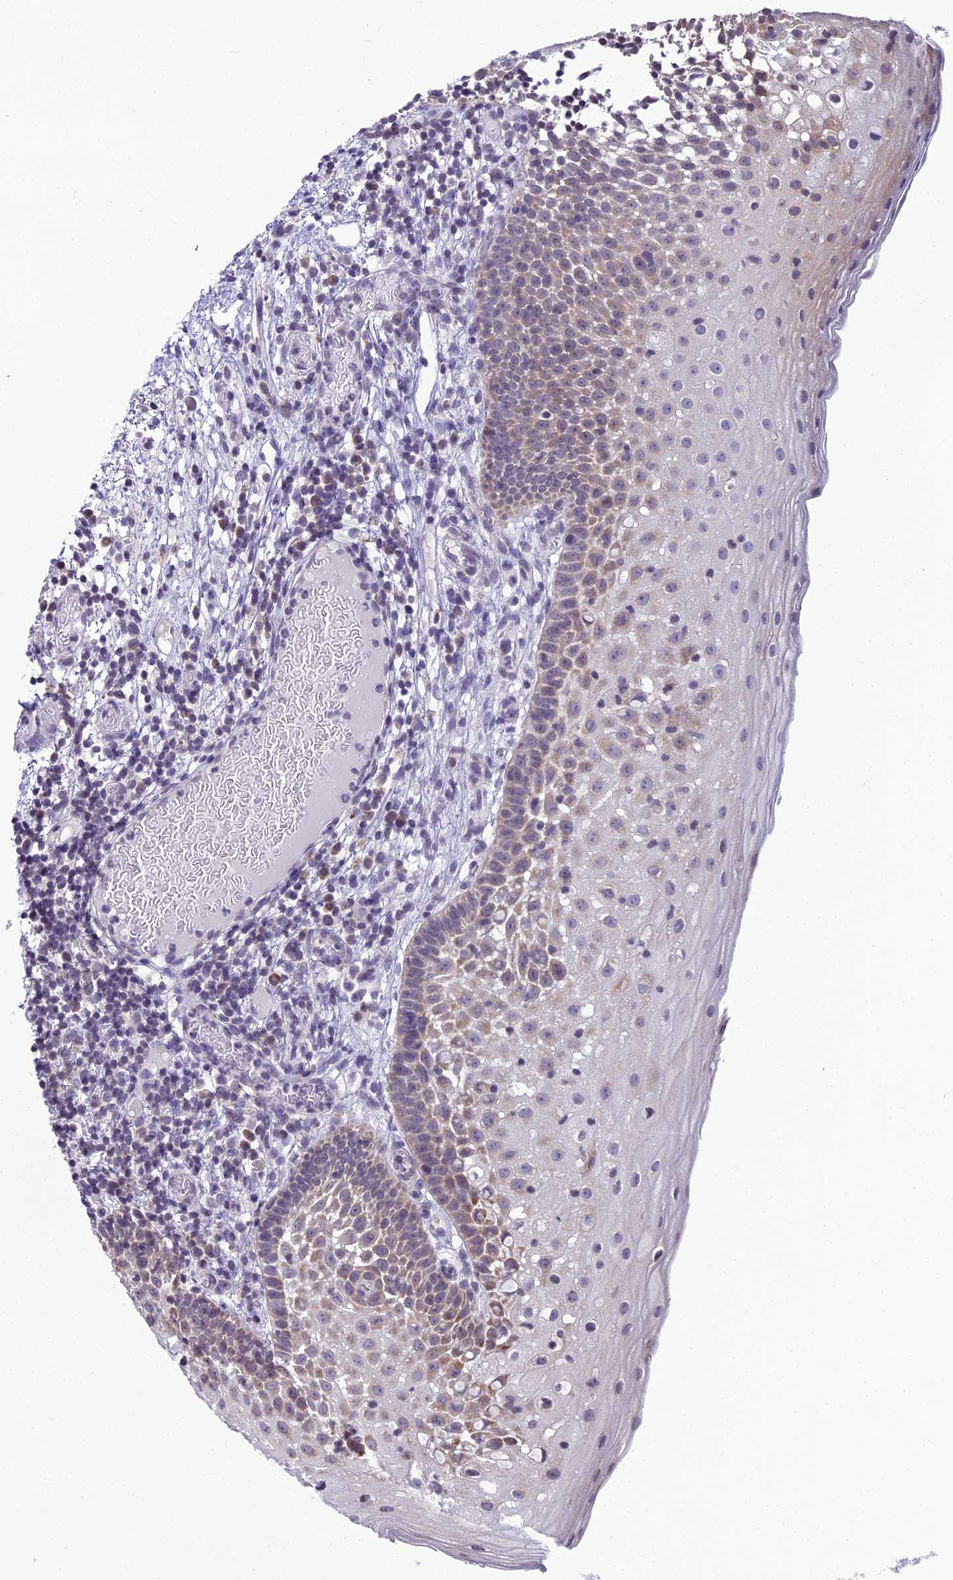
{"staining": {"intensity": "moderate", "quantity": "25%-75%", "location": "cytoplasmic/membranous"}, "tissue": "oral mucosa", "cell_type": "Squamous epithelial cells", "image_type": "normal", "snomed": [{"axis": "morphology", "description": "Normal tissue, NOS"}, {"axis": "topography", "description": "Oral tissue"}], "caption": "Protein staining displays moderate cytoplasmic/membranous expression in about 25%-75% of squamous epithelial cells in unremarkable oral mucosa. (DAB (3,3'-diaminobenzidine) IHC, brown staining for protein, blue staining for nuclei).", "gene": "RPS26", "patient": {"sex": "female", "age": 69}}